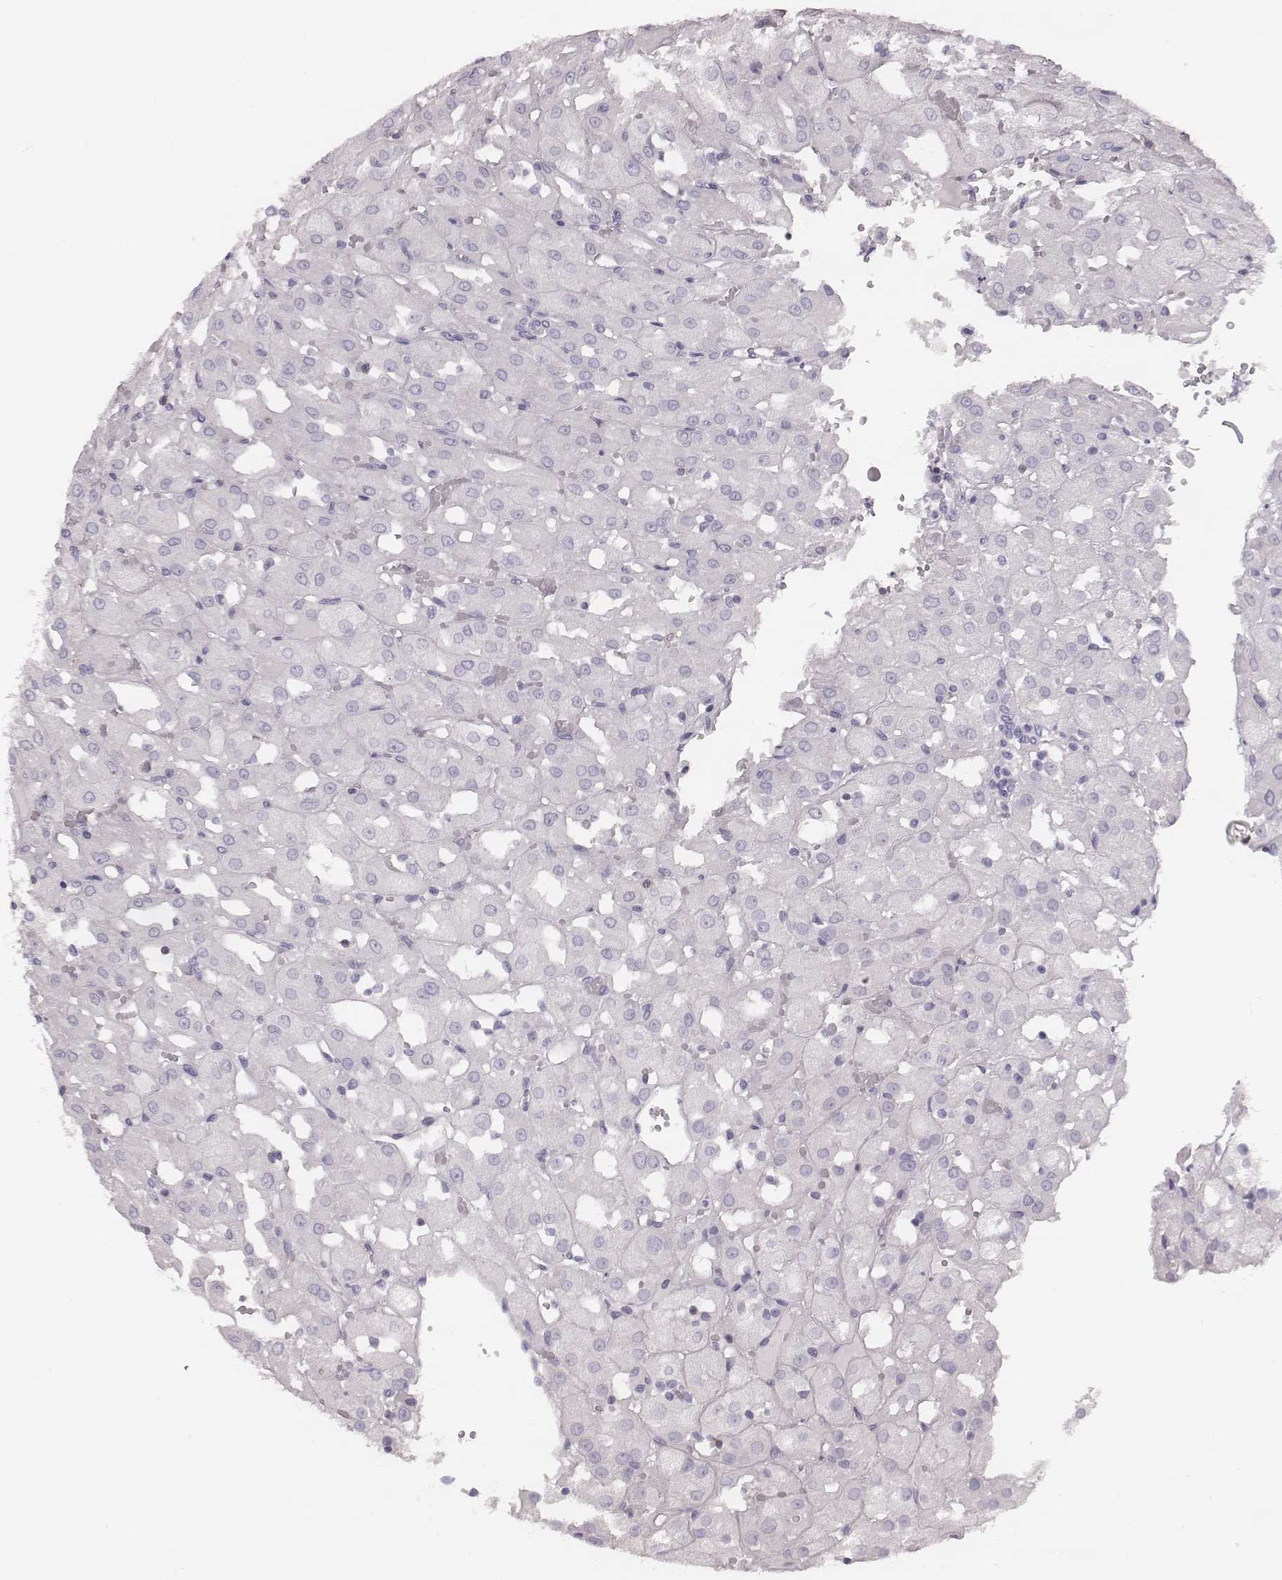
{"staining": {"intensity": "negative", "quantity": "none", "location": "none"}, "tissue": "renal cancer", "cell_type": "Tumor cells", "image_type": "cancer", "snomed": [{"axis": "morphology", "description": "Adenocarcinoma, NOS"}, {"axis": "topography", "description": "Kidney"}], "caption": "Immunohistochemistry (IHC) histopathology image of renal adenocarcinoma stained for a protein (brown), which demonstrates no expression in tumor cells. (Stains: DAB (3,3'-diaminobenzidine) immunohistochemistry (IHC) with hematoxylin counter stain, Microscopy: brightfield microscopy at high magnification).", "gene": "ZNF365", "patient": {"sex": "male", "age": 72}}